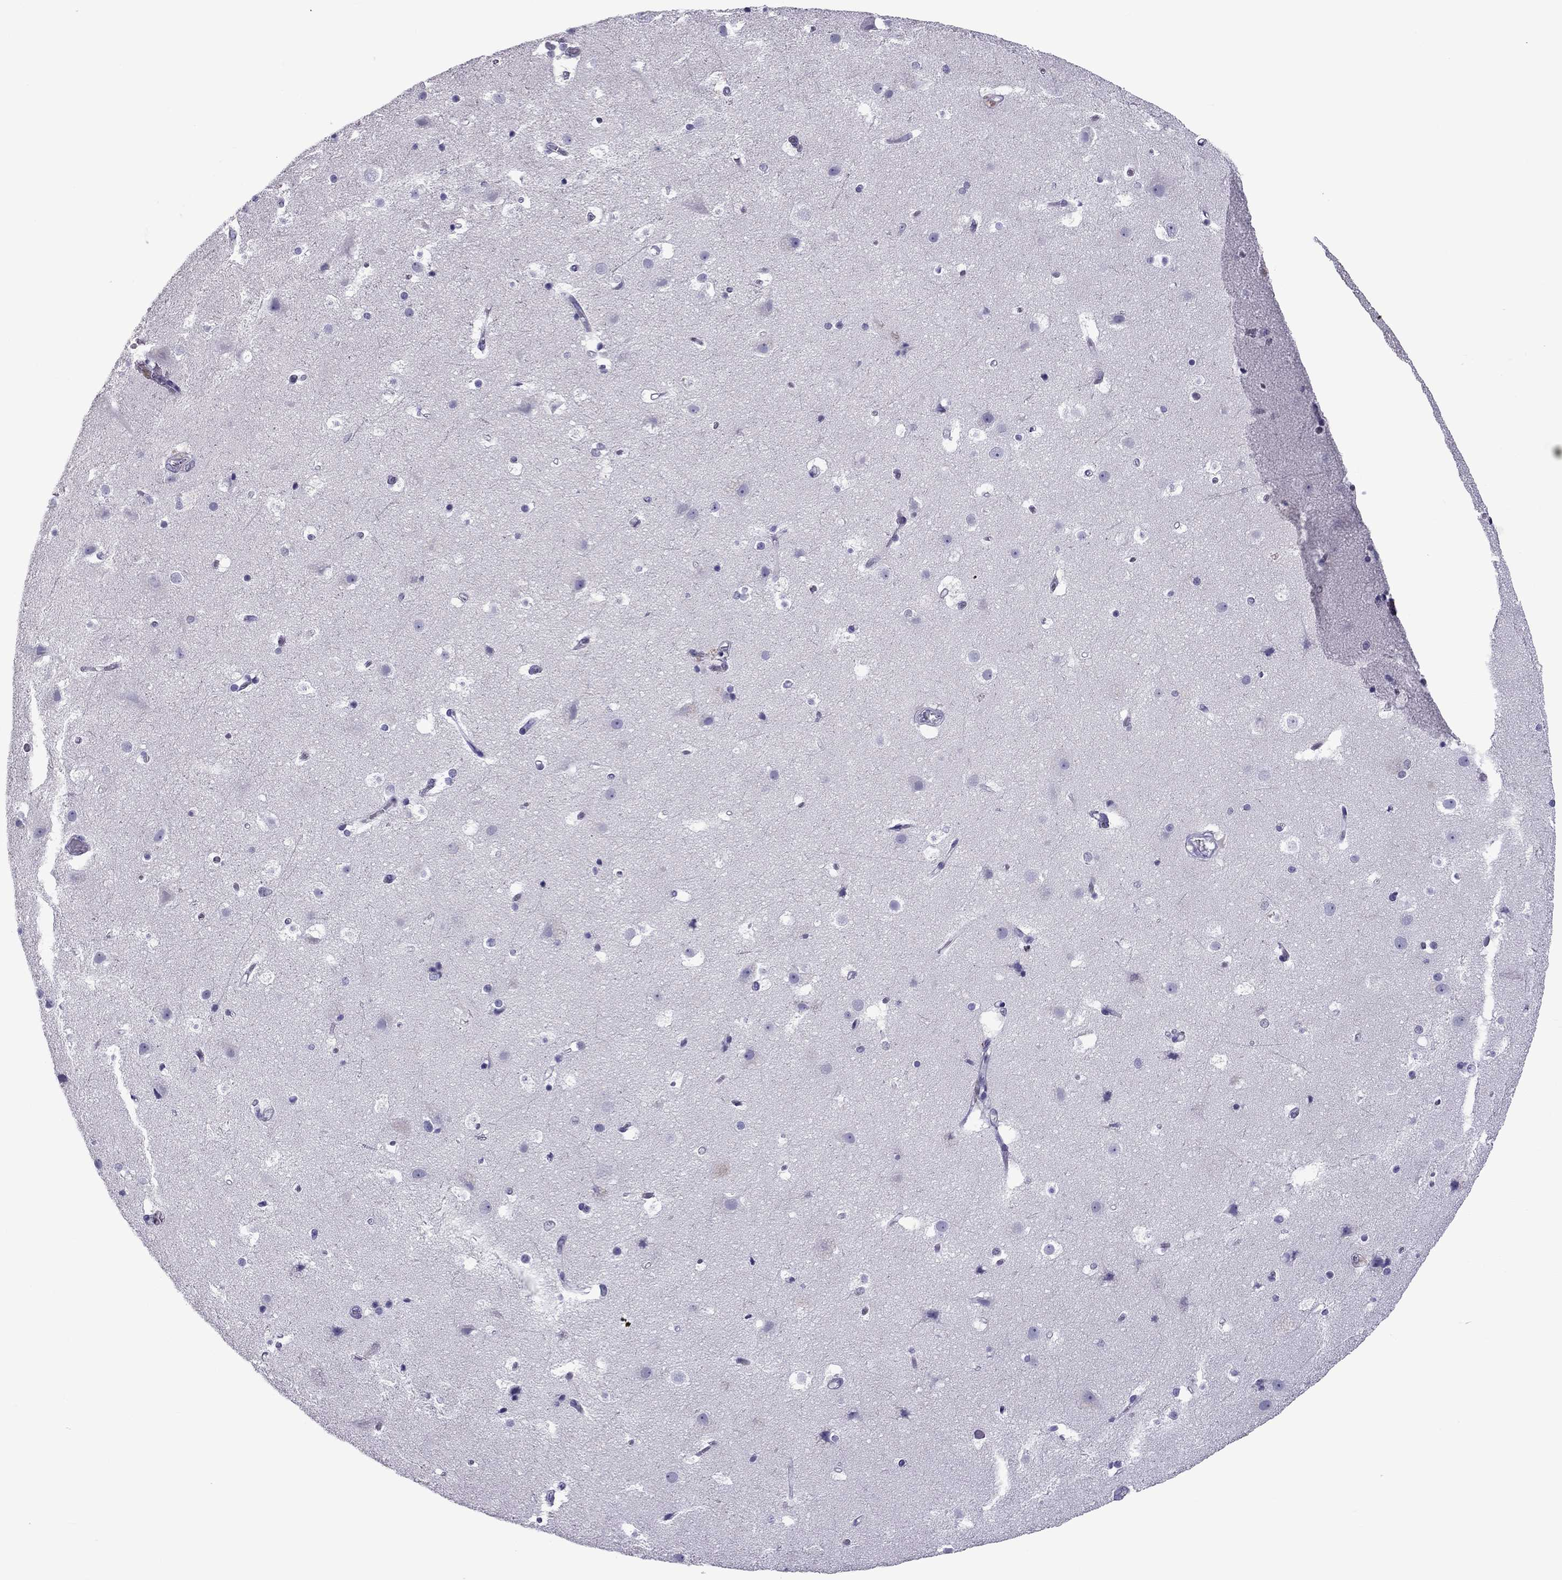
{"staining": {"intensity": "negative", "quantity": "none", "location": "none"}, "tissue": "cerebral cortex", "cell_type": "Endothelial cells", "image_type": "normal", "snomed": [{"axis": "morphology", "description": "Normal tissue, NOS"}, {"axis": "topography", "description": "Cerebral cortex"}], "caption": "The IHC histopathology image has no significant staining in endothelial cells of cerebral cortex. (Stains: DAB IHC with hematoxylin counter stain, Microscopy: brightfield microscopy at high magnification).", "gene": "CCL27", "patient": {"sex": "female", "age": 52}}